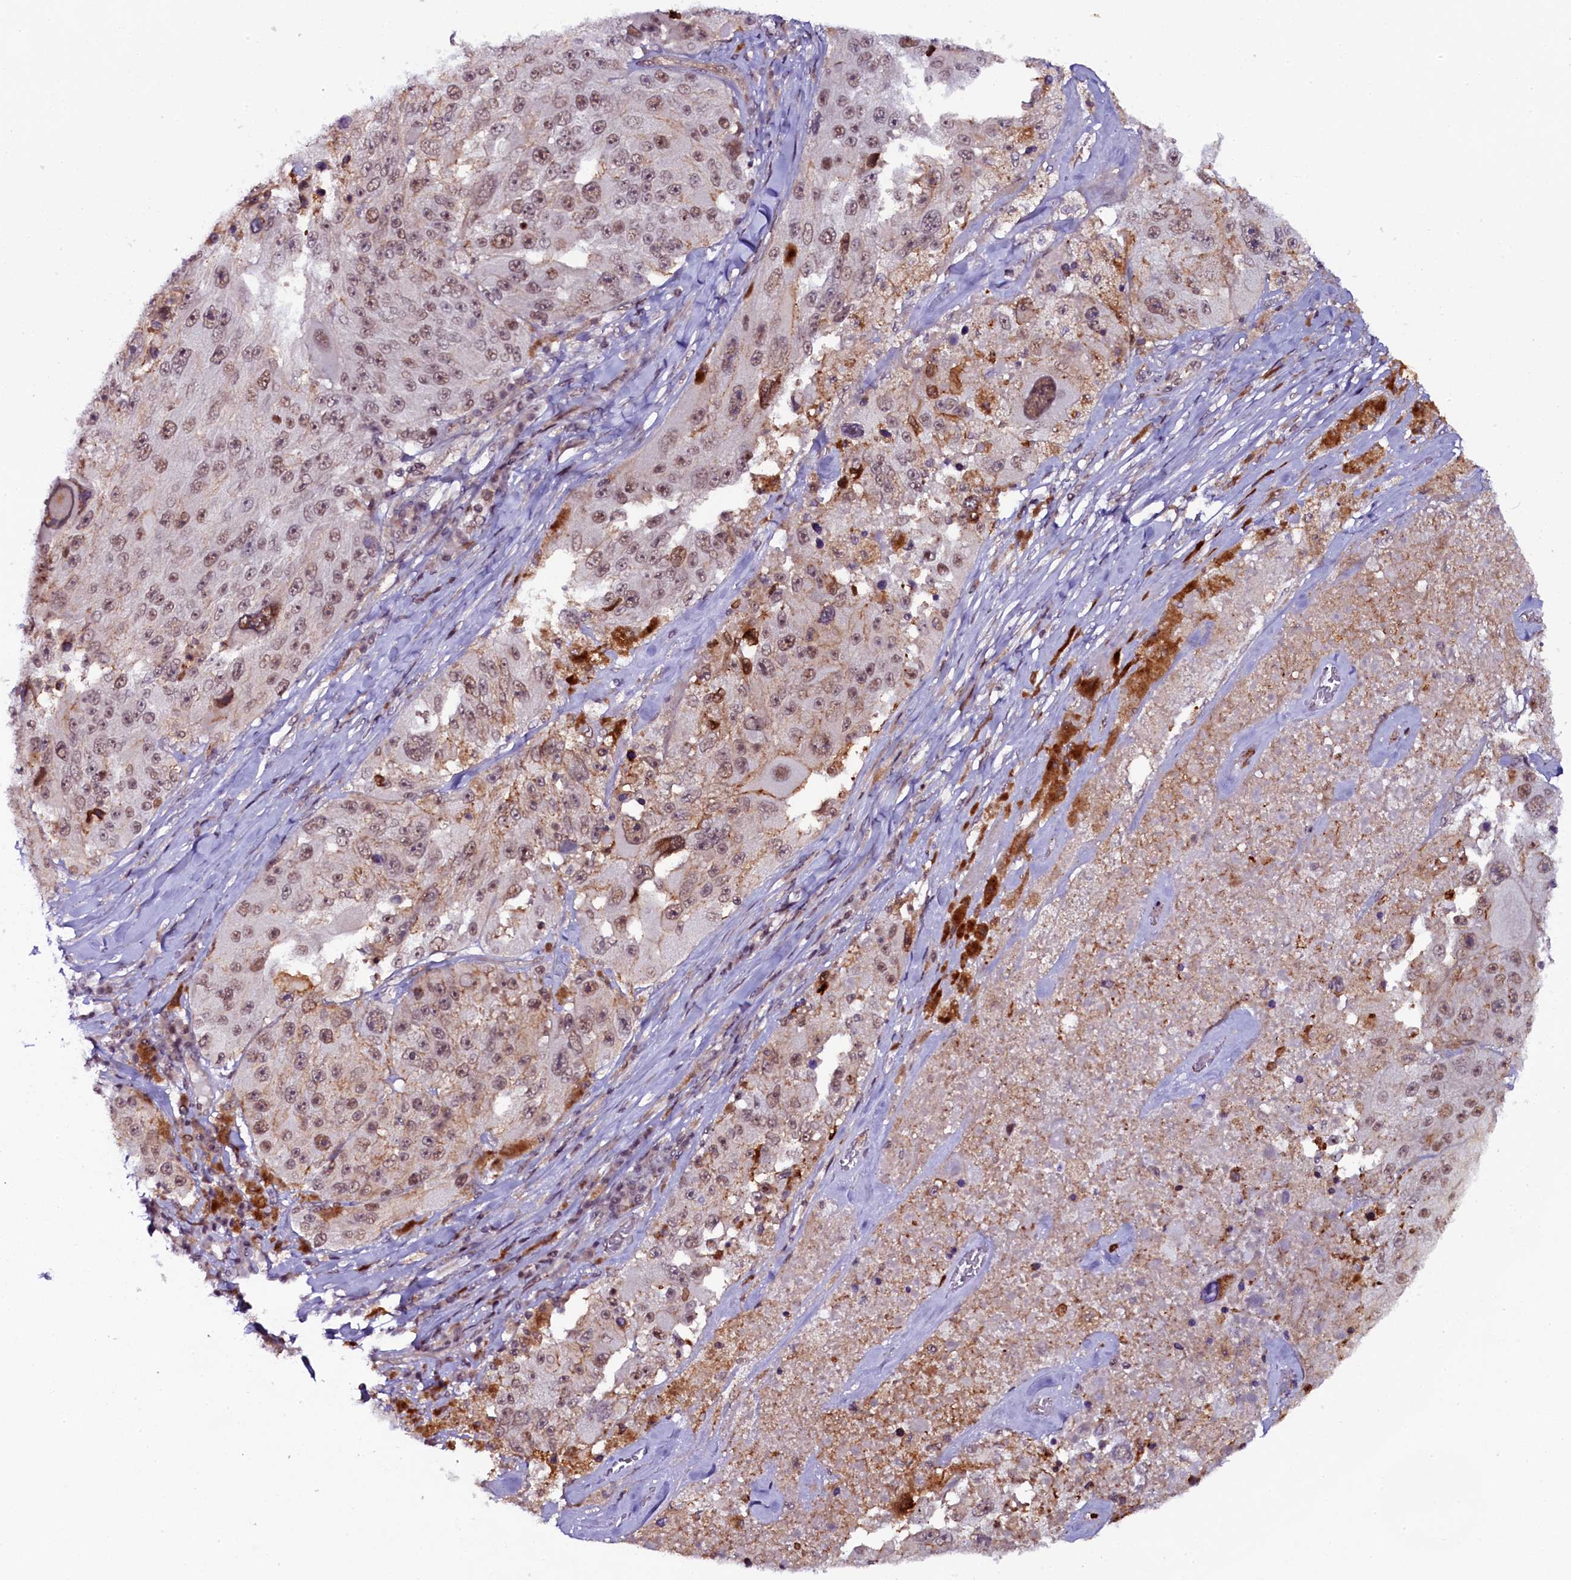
{"staining": {"intensity": "moderate", "quantity": ">75%", "location": "nuclear"}, "tissue": "melanoma", "cell_type": "Tumor cells", "image_type": "cancer", "snomed": [{"axis": "morphology", "description": "Malignant melanoma, Metastatic site"}, {"axis": "topography", "description": "Lymph node"}], "caption": "Melanoma stained with a brown dye shows moderate nuclear positive expression in approximately >75% of tumor cells.", "gene": "FCHO1", "patient": {"sex": "male", "age": 62}}